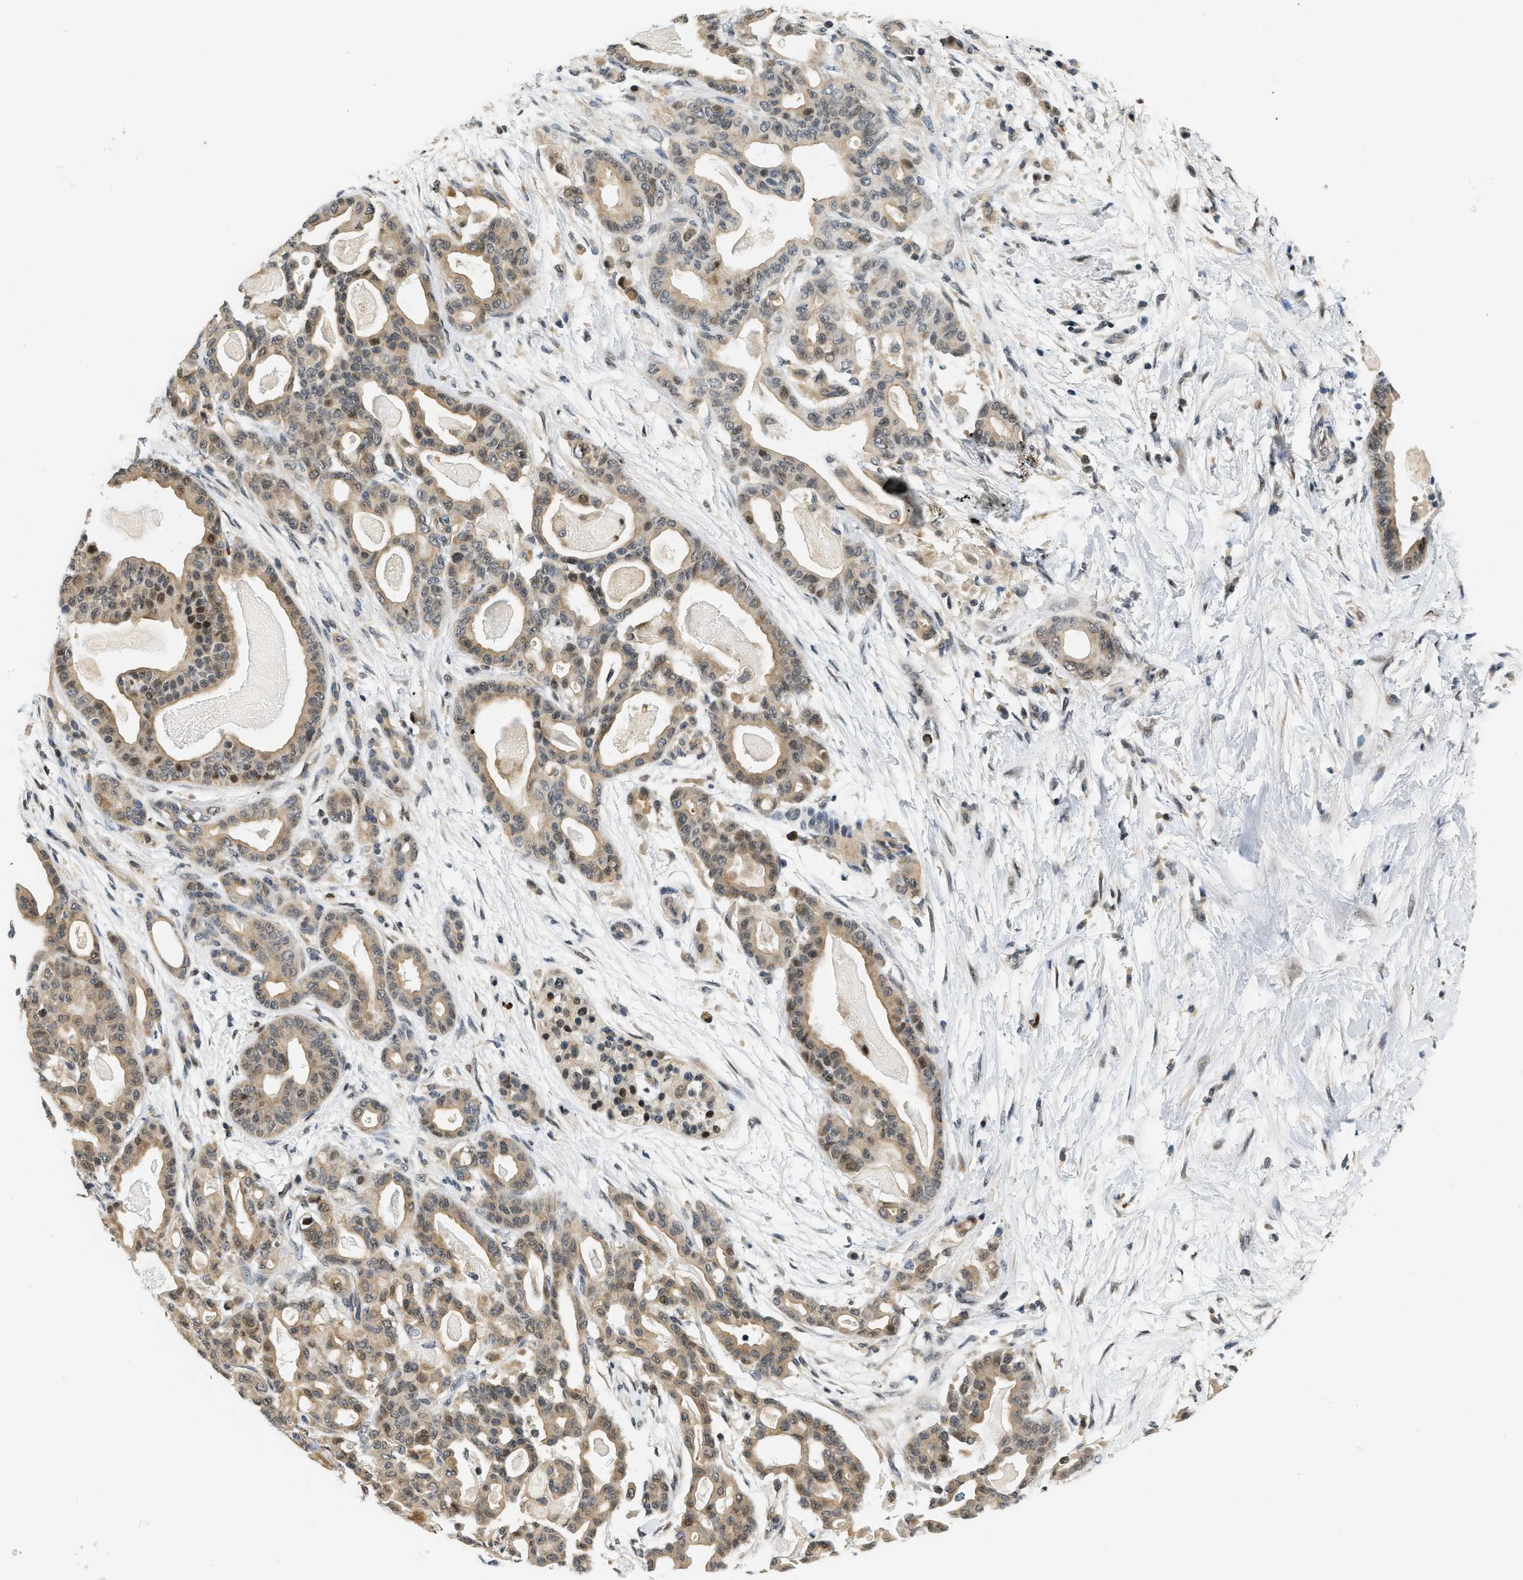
{"staining": {"intensity": "moderate", "quantity": ">75%", "location": "cytoplasmic/membranous,nuclear"}, "tissue": "pancreatic cancer", "cell_type": "Tumor cells", "image_type": "cancer", "snomed": [{"axis": "morphology", "description": "Adenocarcinoma, NOS"}, {"axis": "topography", "description": "Pancreas"}], "caption": "Tumor cells demonstrate medium levels of moderate cytoplasmic/membranous and nuclear expression in approximately >75% of cells in human pancreatic cancer.", "gene": "KMT2A", "patient": {"sex": "male", "age": 63}}